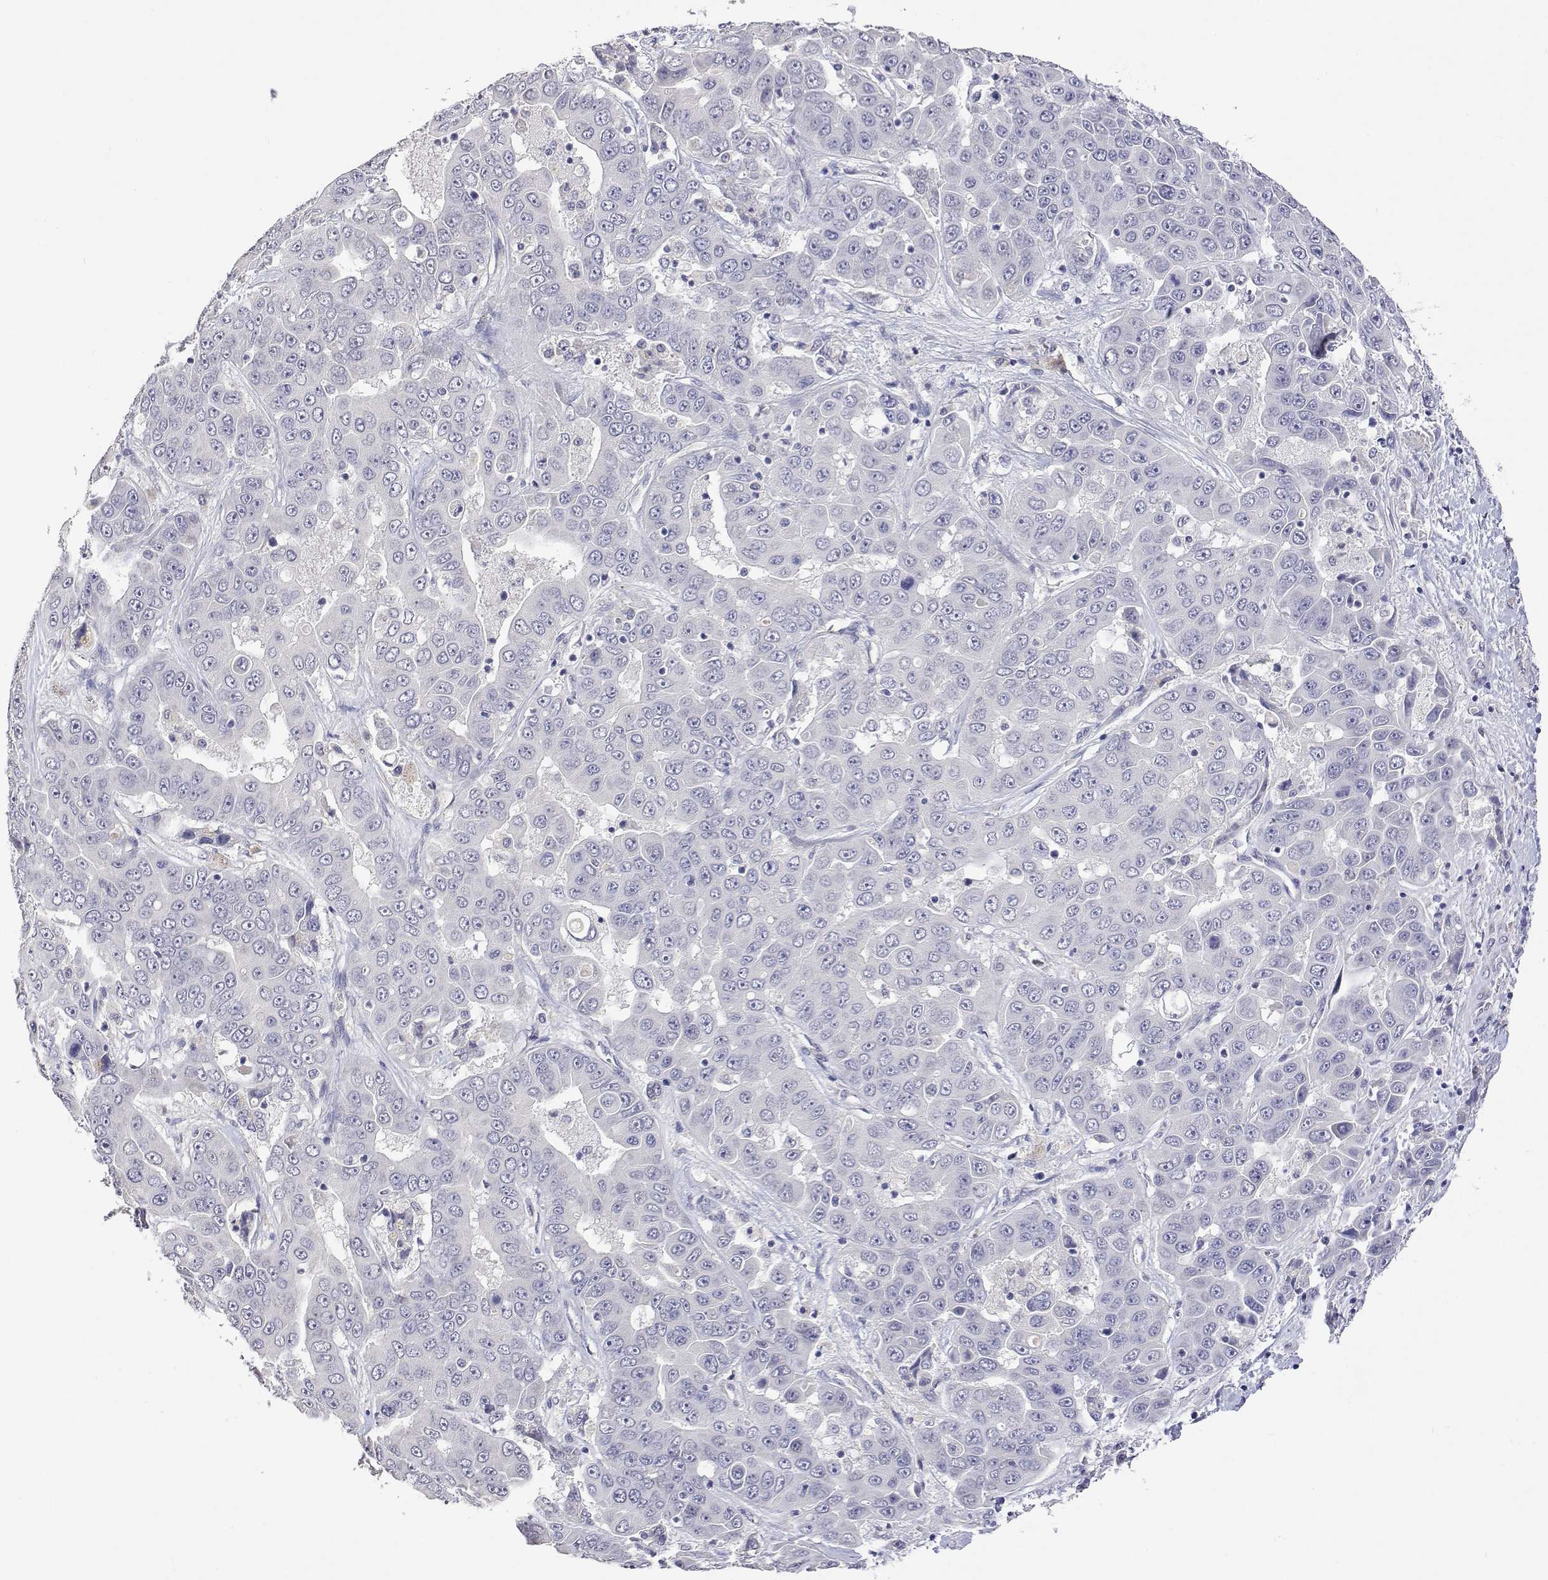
{"staining": {"intensity": "negative", "quantity": "none", "location": "none"}, "tissue": "liver cancer", "cell_type": "Tumor cells", "image_type": "cancer", "snomed": [{"axis": "morphology", "description": "Cholangiocarcinoma"}, {"axis": "topography", "description": "Liver"}], "caption": "IHC photomicrograph of neoplastic tissue: human liver cancer (cholangiocarcinoma) stained with DAB displays no significant protein positivity in tumor cells. Nuclei are stained in blue.", "gene": "PLCB1", "patient": {"sex": "female", "age": 52}}